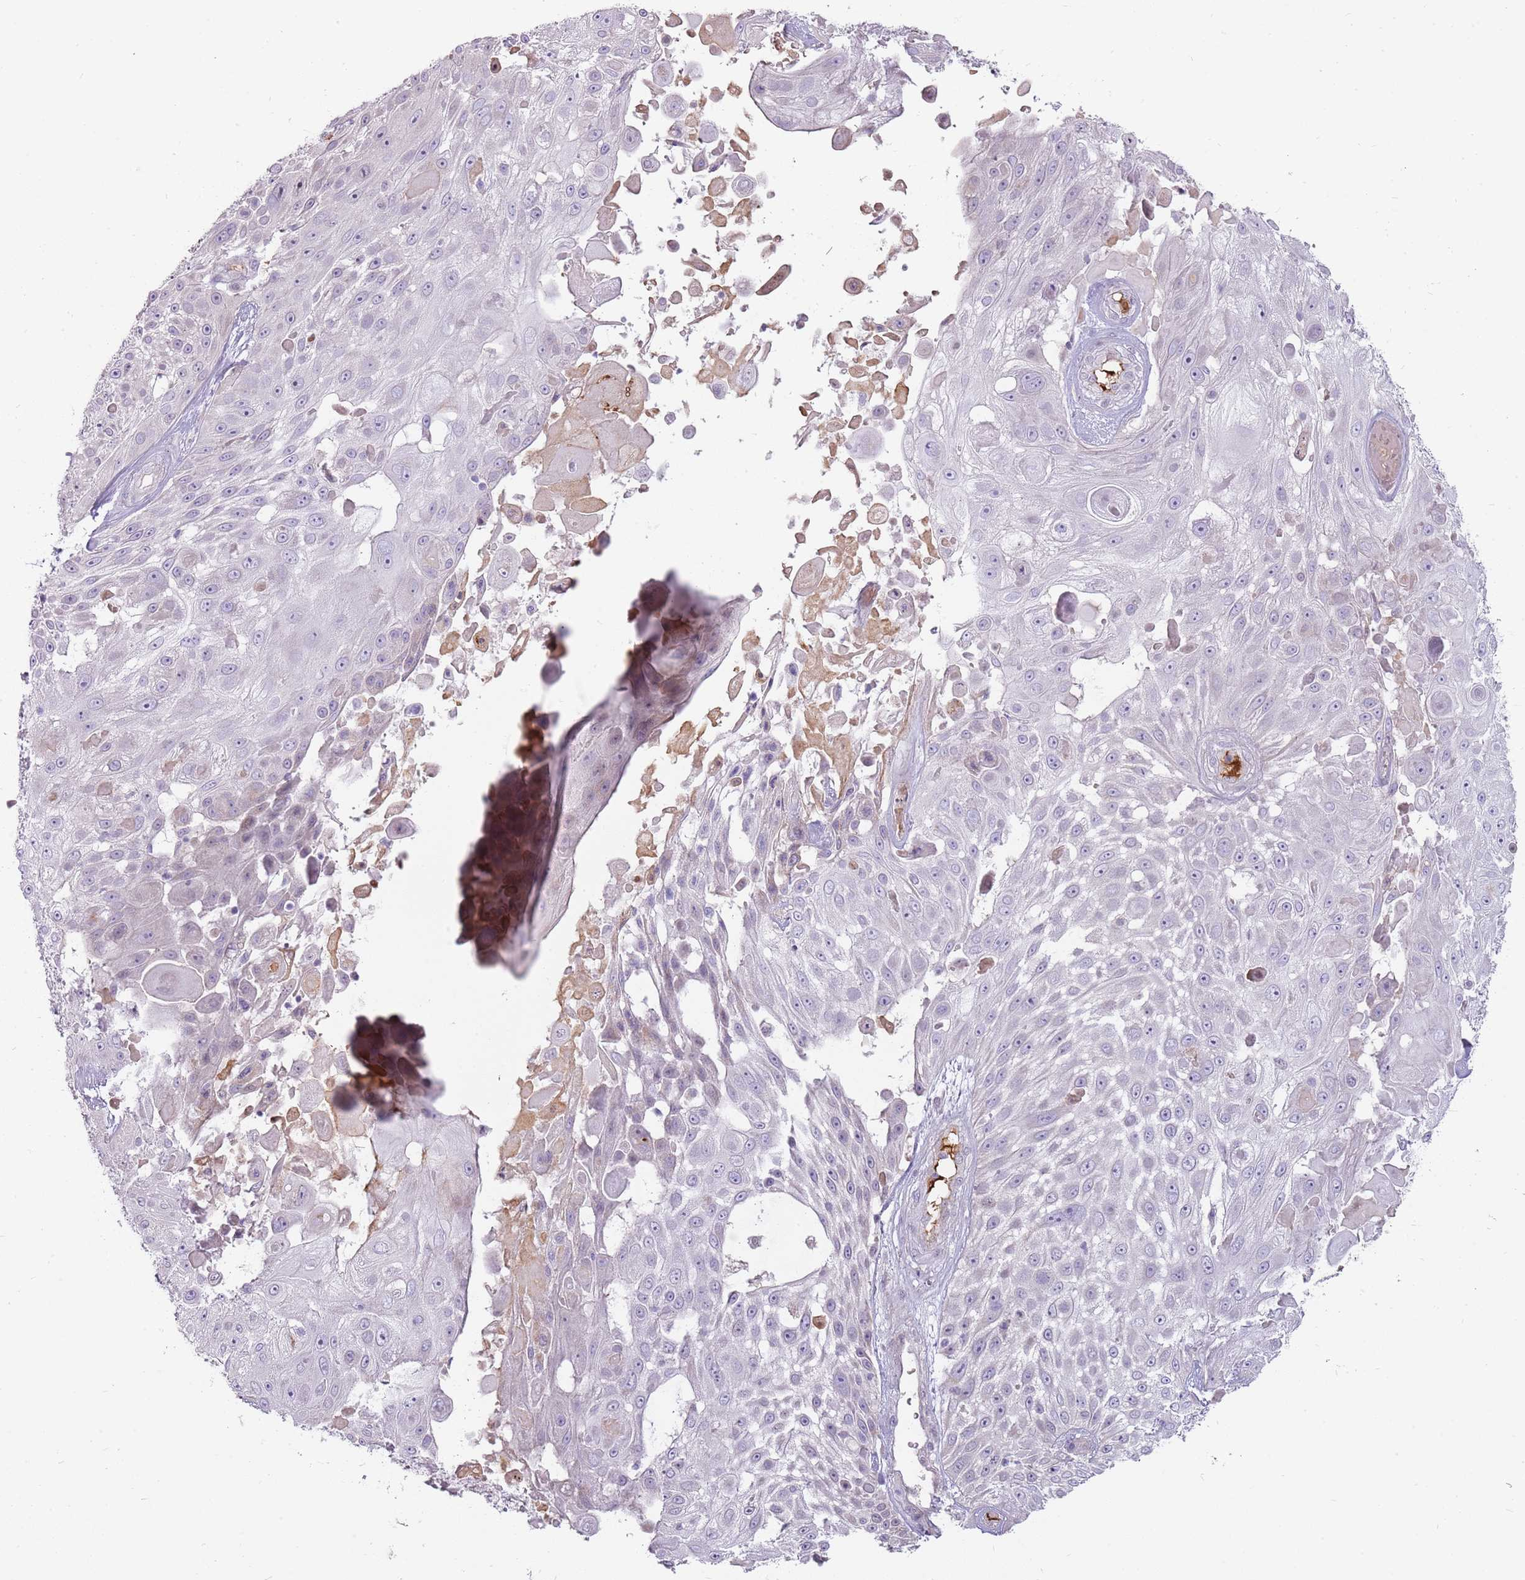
{"staining": {"intensity": "negative", "quantity": "none", "location": "none"}, "tissue": "skin cancer", "cell_type": "Tumor cells", "image_type": "cancer", "snomed": [{"axis": "morphology", "description": "Squamous cell carcinoma, NOS"}, {"axis": "topography", "description": "Skin"}], "caption": "Skin squamous cell carcinoma was stained to show a protein in brown. There is no significant expression in tumor cells. The staining is performed using DAB (3,3'-diaminobenzidine) brown chromogen with nuclei counter-stained in using hematoxylin.", "gene": "MCUB", "patient": {"sex": "female", "age": 86}}